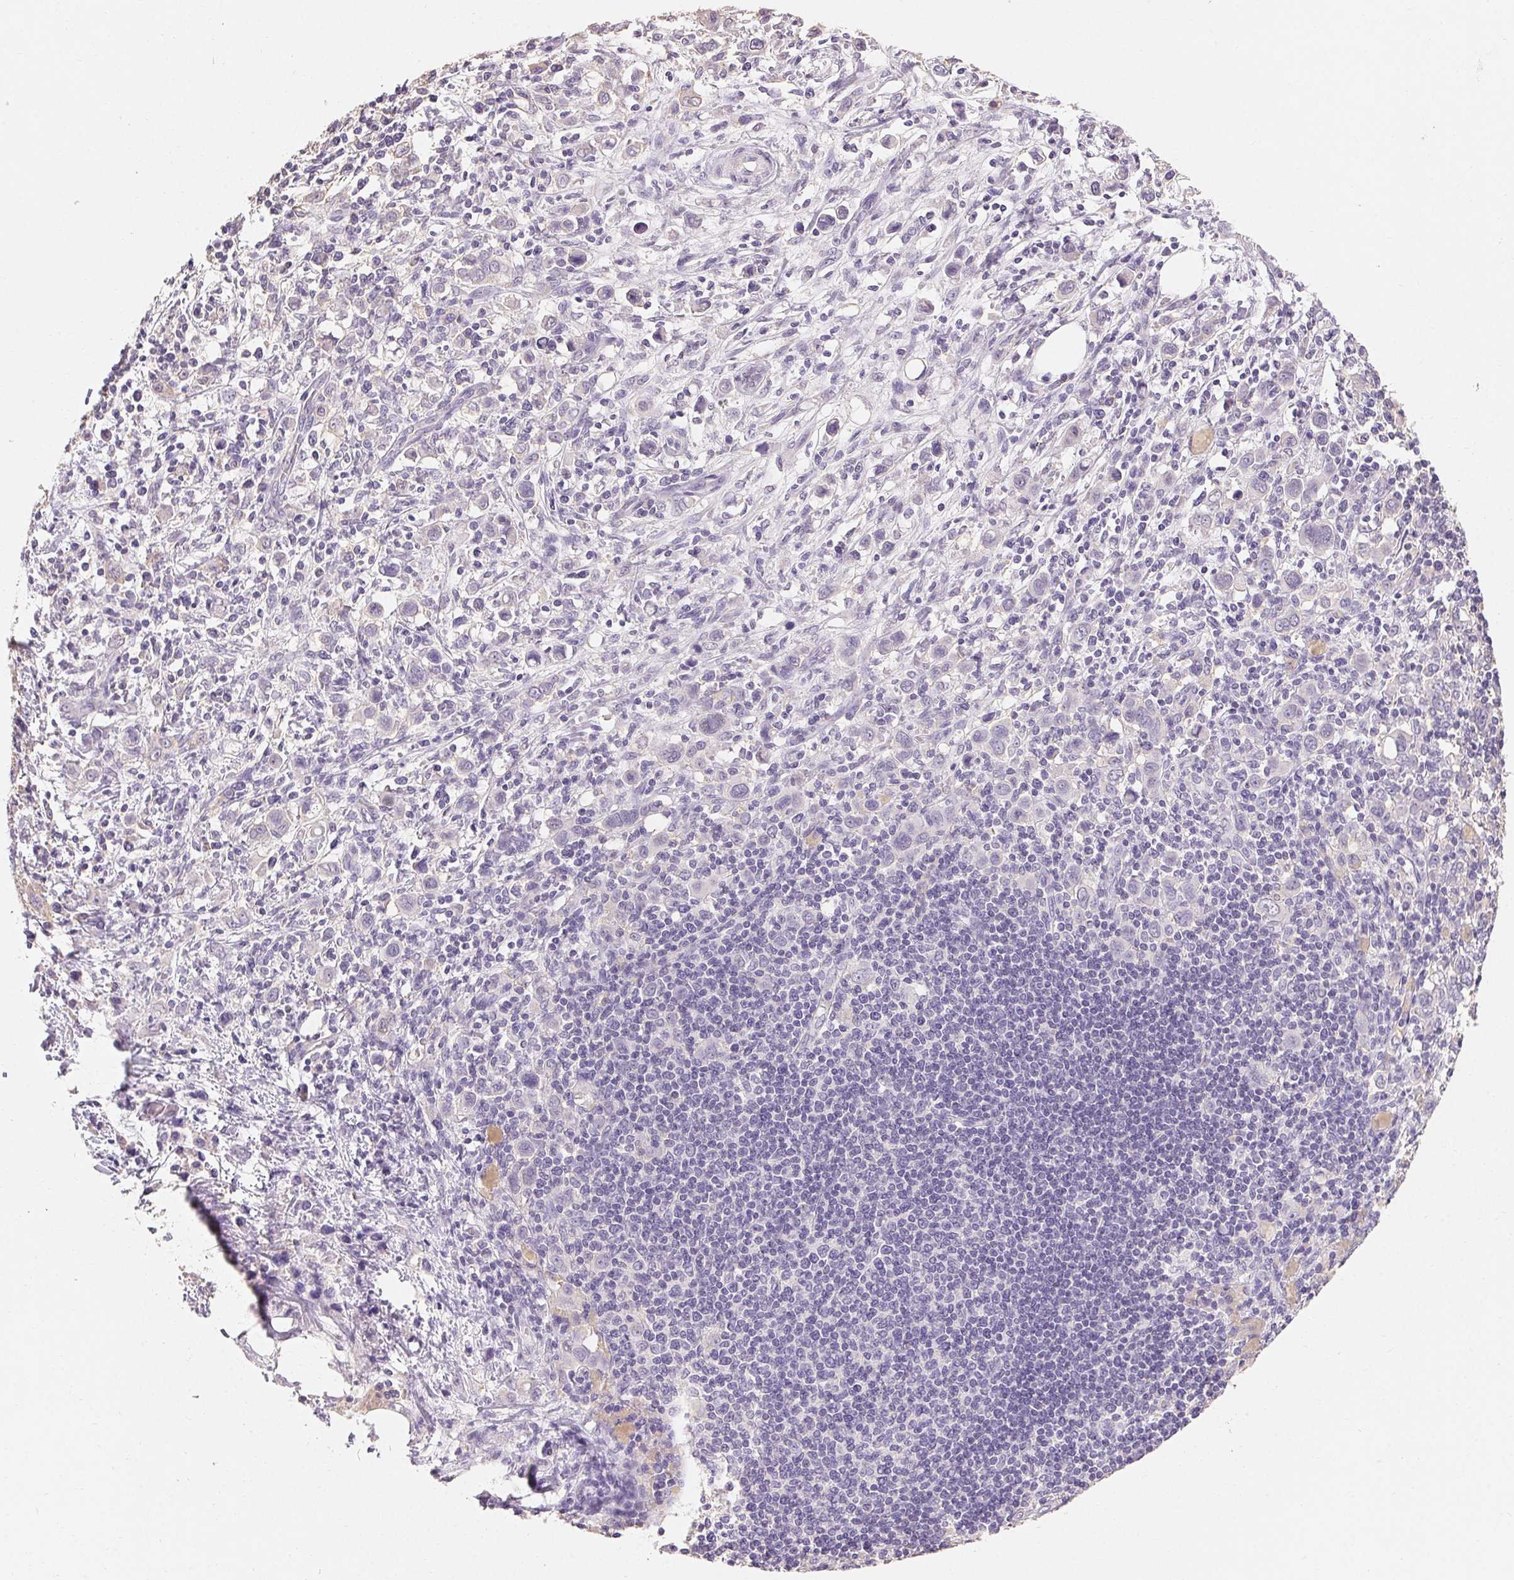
{"staining": {"intensity": "negative", "quantity": "none", "location": "none"}, "tissue": "stomach cancer", "cell_type": "Tumor cells", "image_type": "cancer", "snomed": [{"axis": "morphology", "description": "Adenocarcinoma, NOS"}, {"axis": "topography", "description": "Stomach, upper"}], "caption": "An image of human adenocarcinoma (stomach) is negative for staining in tumor cells.", "gene": "MAP7D2", "patient": {"sex": "male", "age": 75}}